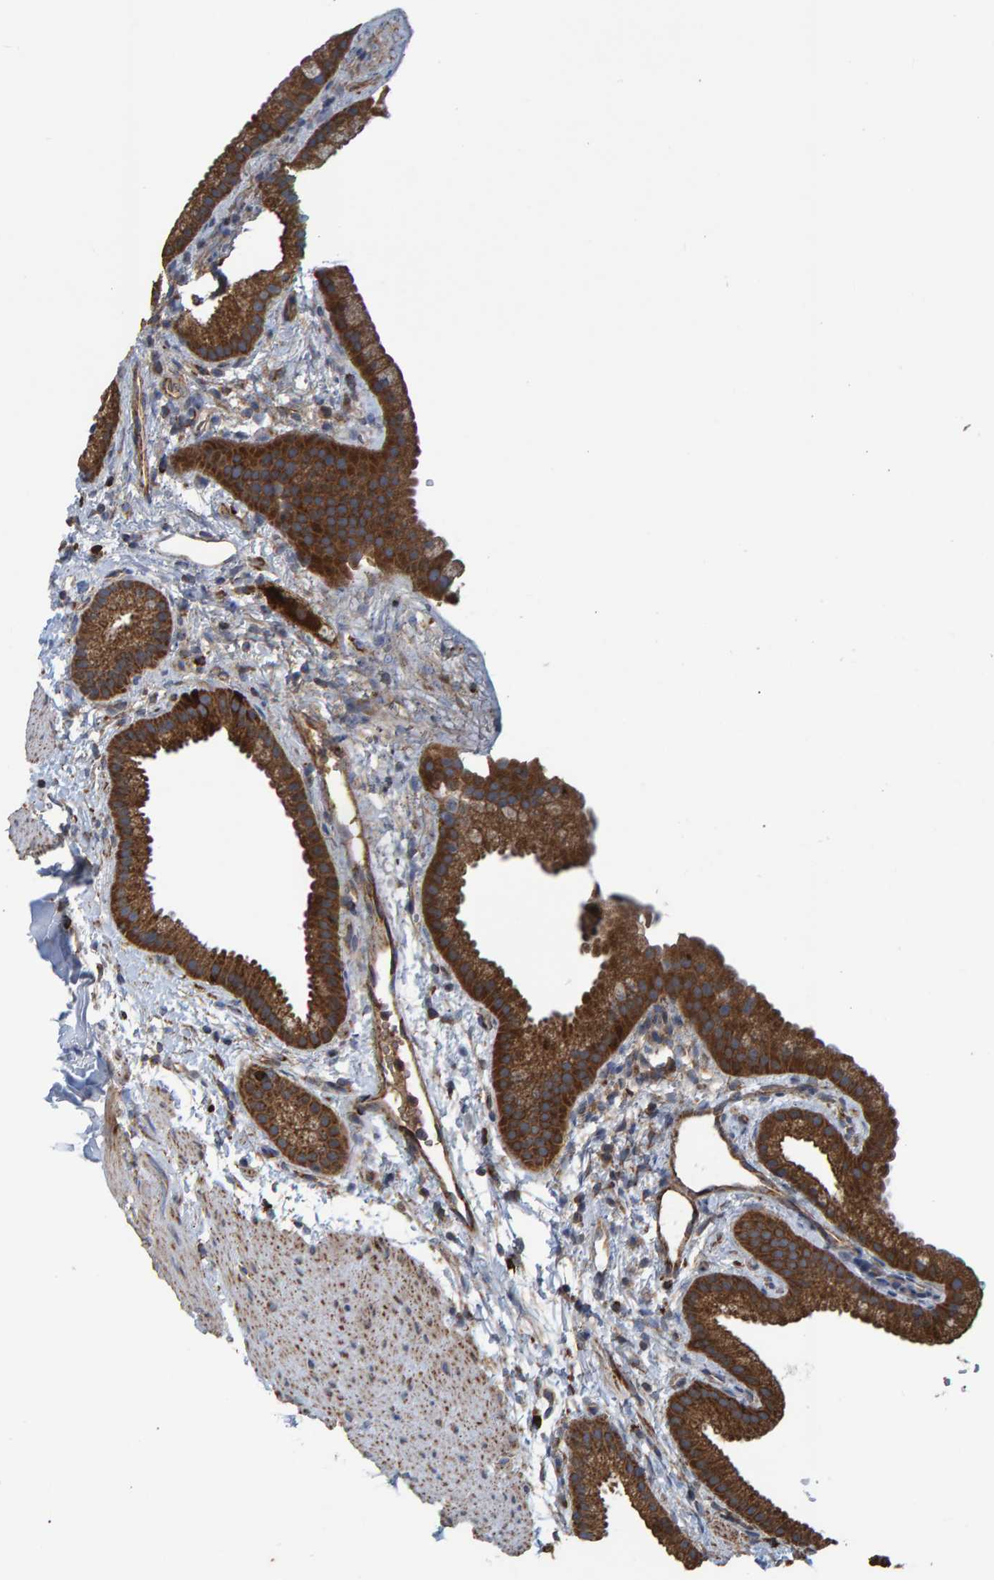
{"staining": {"intensity": "strong", "quantity": ">75%", "location": "cytoplasmic/membranous"}, "tissue": "gallbladder", "cell_type": "Glandular cells", "image_type": "normal", "snomed": [{"axis": "morphology", "description": "Normal tissue, NOS"}, {"axis": "topography", "description": "Gallbladder"}], "caption": "Immunohistochemical staining of unremarkable human gallbladder displays strong cytoplasmic/membranous protein expression in approximately >75% of glandular cells. (DAB (3,3'-diaminobenzidine) IHC, brown staining for protein, blue staining for nuclei).", "gene": "LRSAM1", "patient": {"sex": "female", "age": 64}}